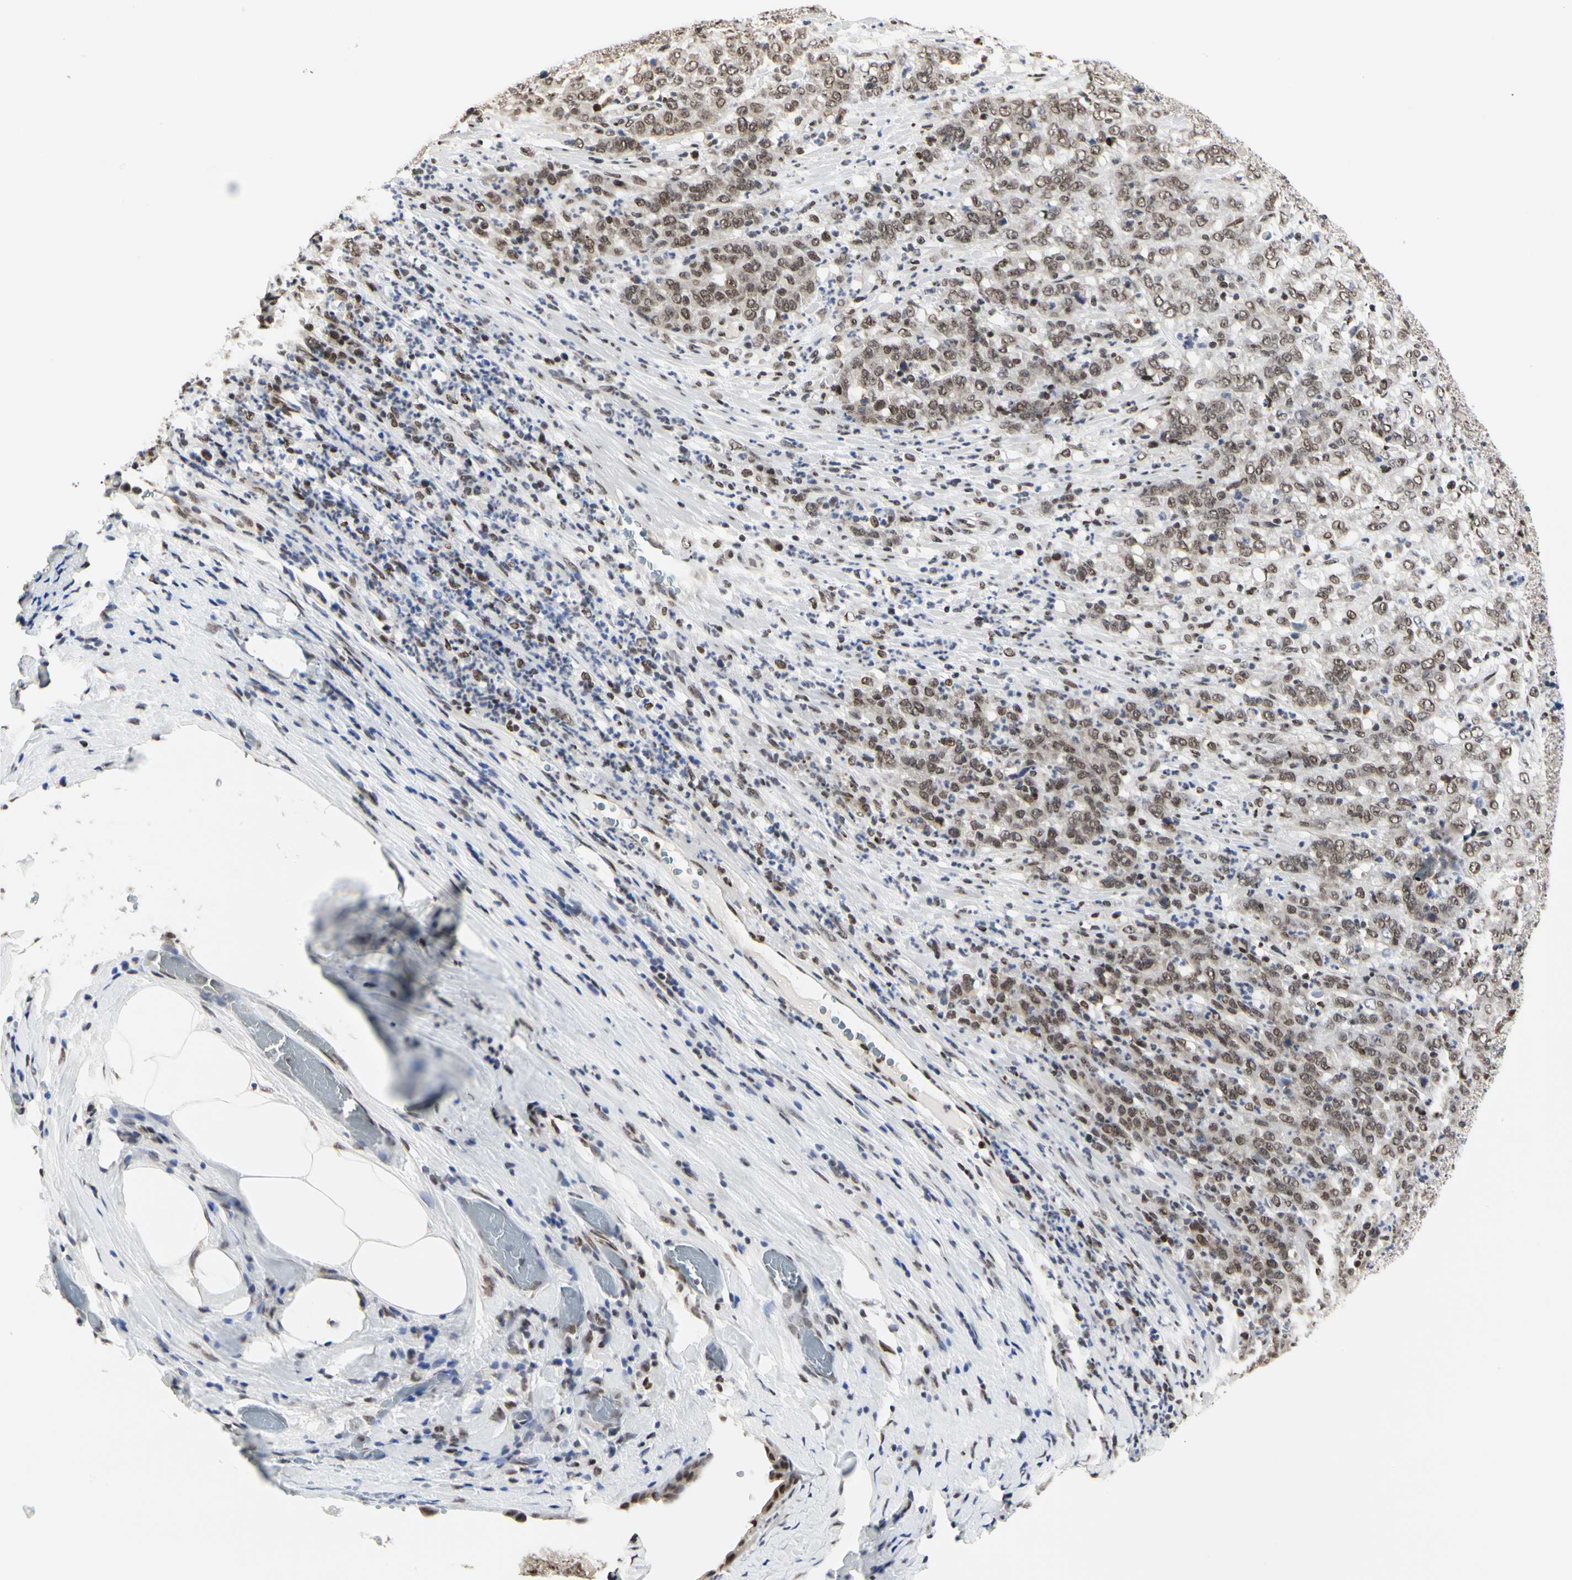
{"staining": {"intensity": "moderate", "quantity": ">75%", "location": "nuclear"}, "tissue": "stomach cancer", "cell_type": "Tumor cells", "image_type": "cancer", "snomed": [{"axis": "morphology", "description": "Adenocarcinoma, NOS"}, {"axis": "topography", "description": "Stomach, lower"}], "caption": "A medium amount of moderate nuclear expression is seen in approximately >75% of tumor cells in stomach adenocarcinoma tissue.", "gene": "PRMT3", "patient": {"sex": "female", "age": 71}}